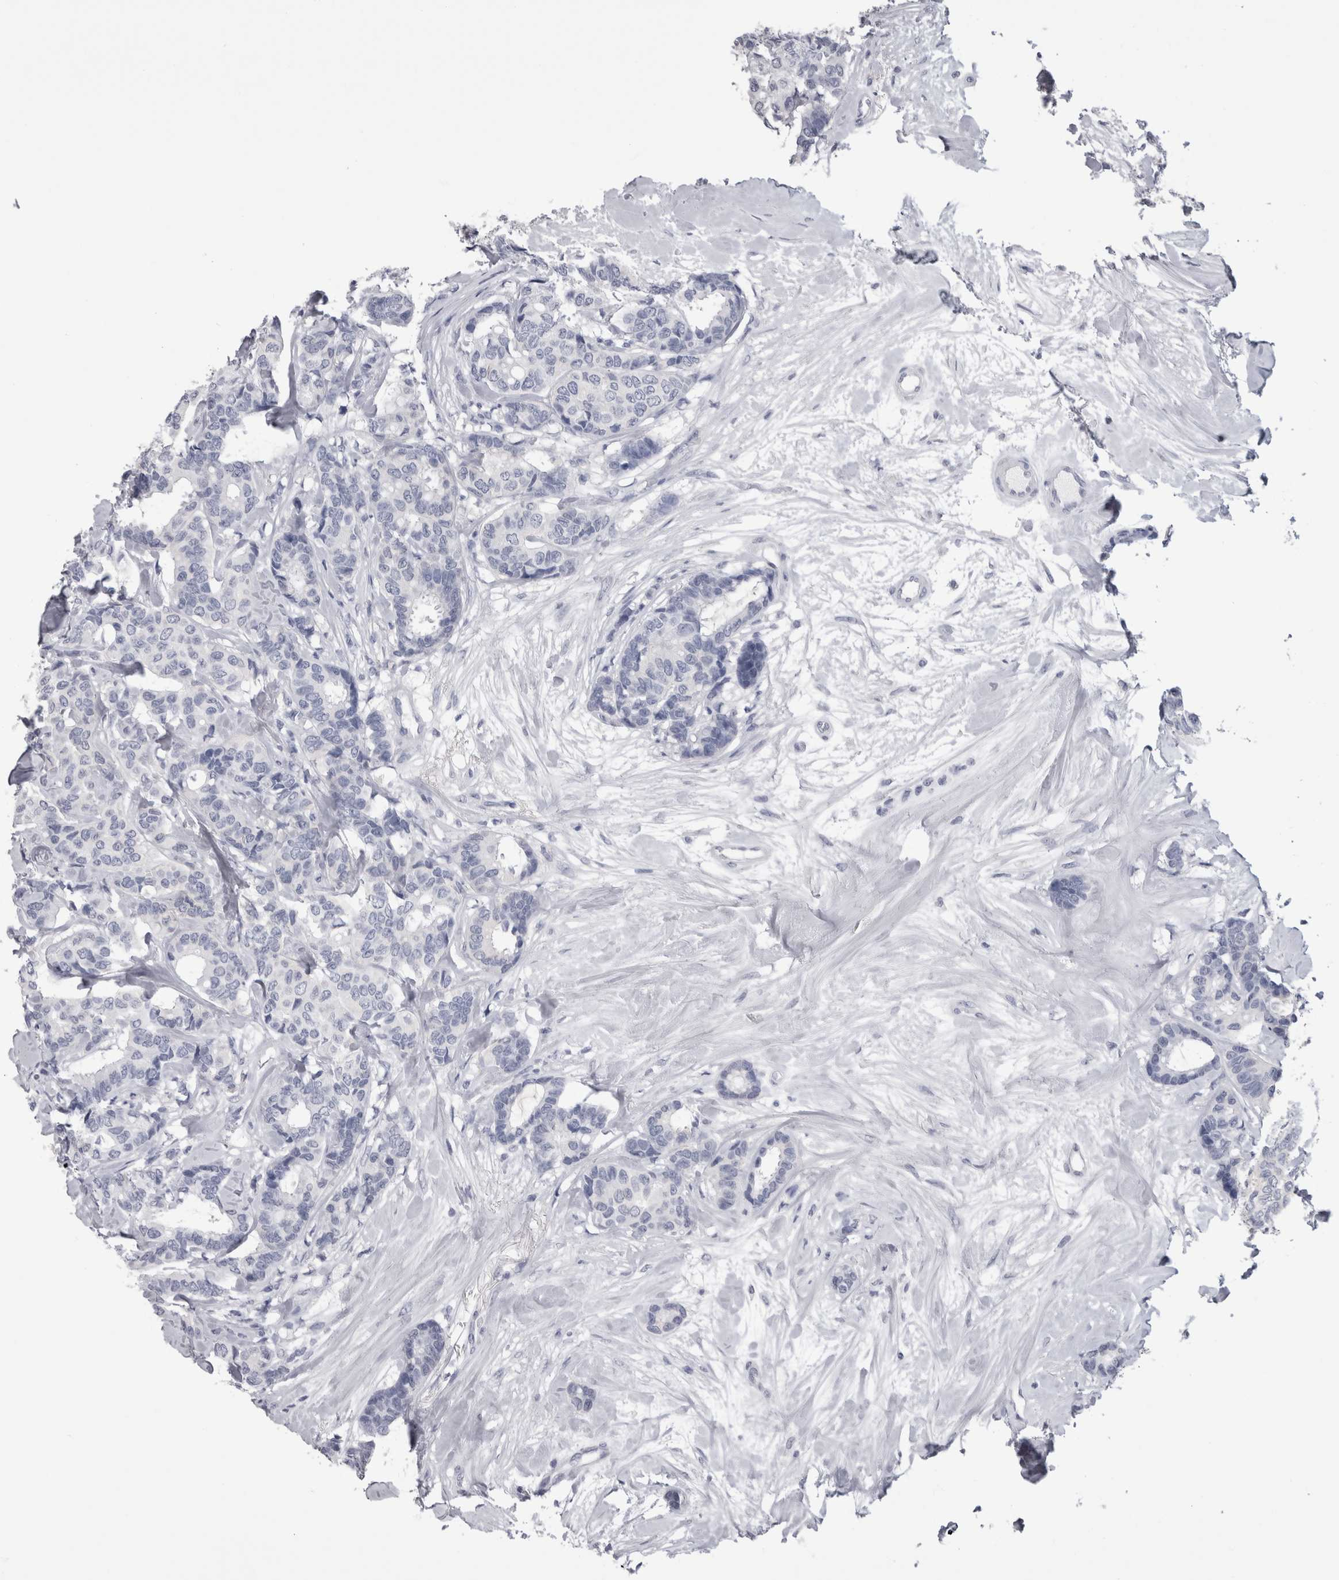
{"staining": {"intensity": "negative", "quantity": "none", "location": "none"}, "tissue": "breast cancer", "cell_type": "Tumor cells", "image_type": "cancer", "snomed": [{"axis": "morphology", "description": "Duct carcinoma"}, {"axis": "topography", "description": "Breast"}], "caption": "Human breast cancer stained for a protein using immunohistochemistry (IHC) demonstrates no expression in tumor cells.", "gene": "AFMID", "patient": {"sex": "female", "age": 87}}